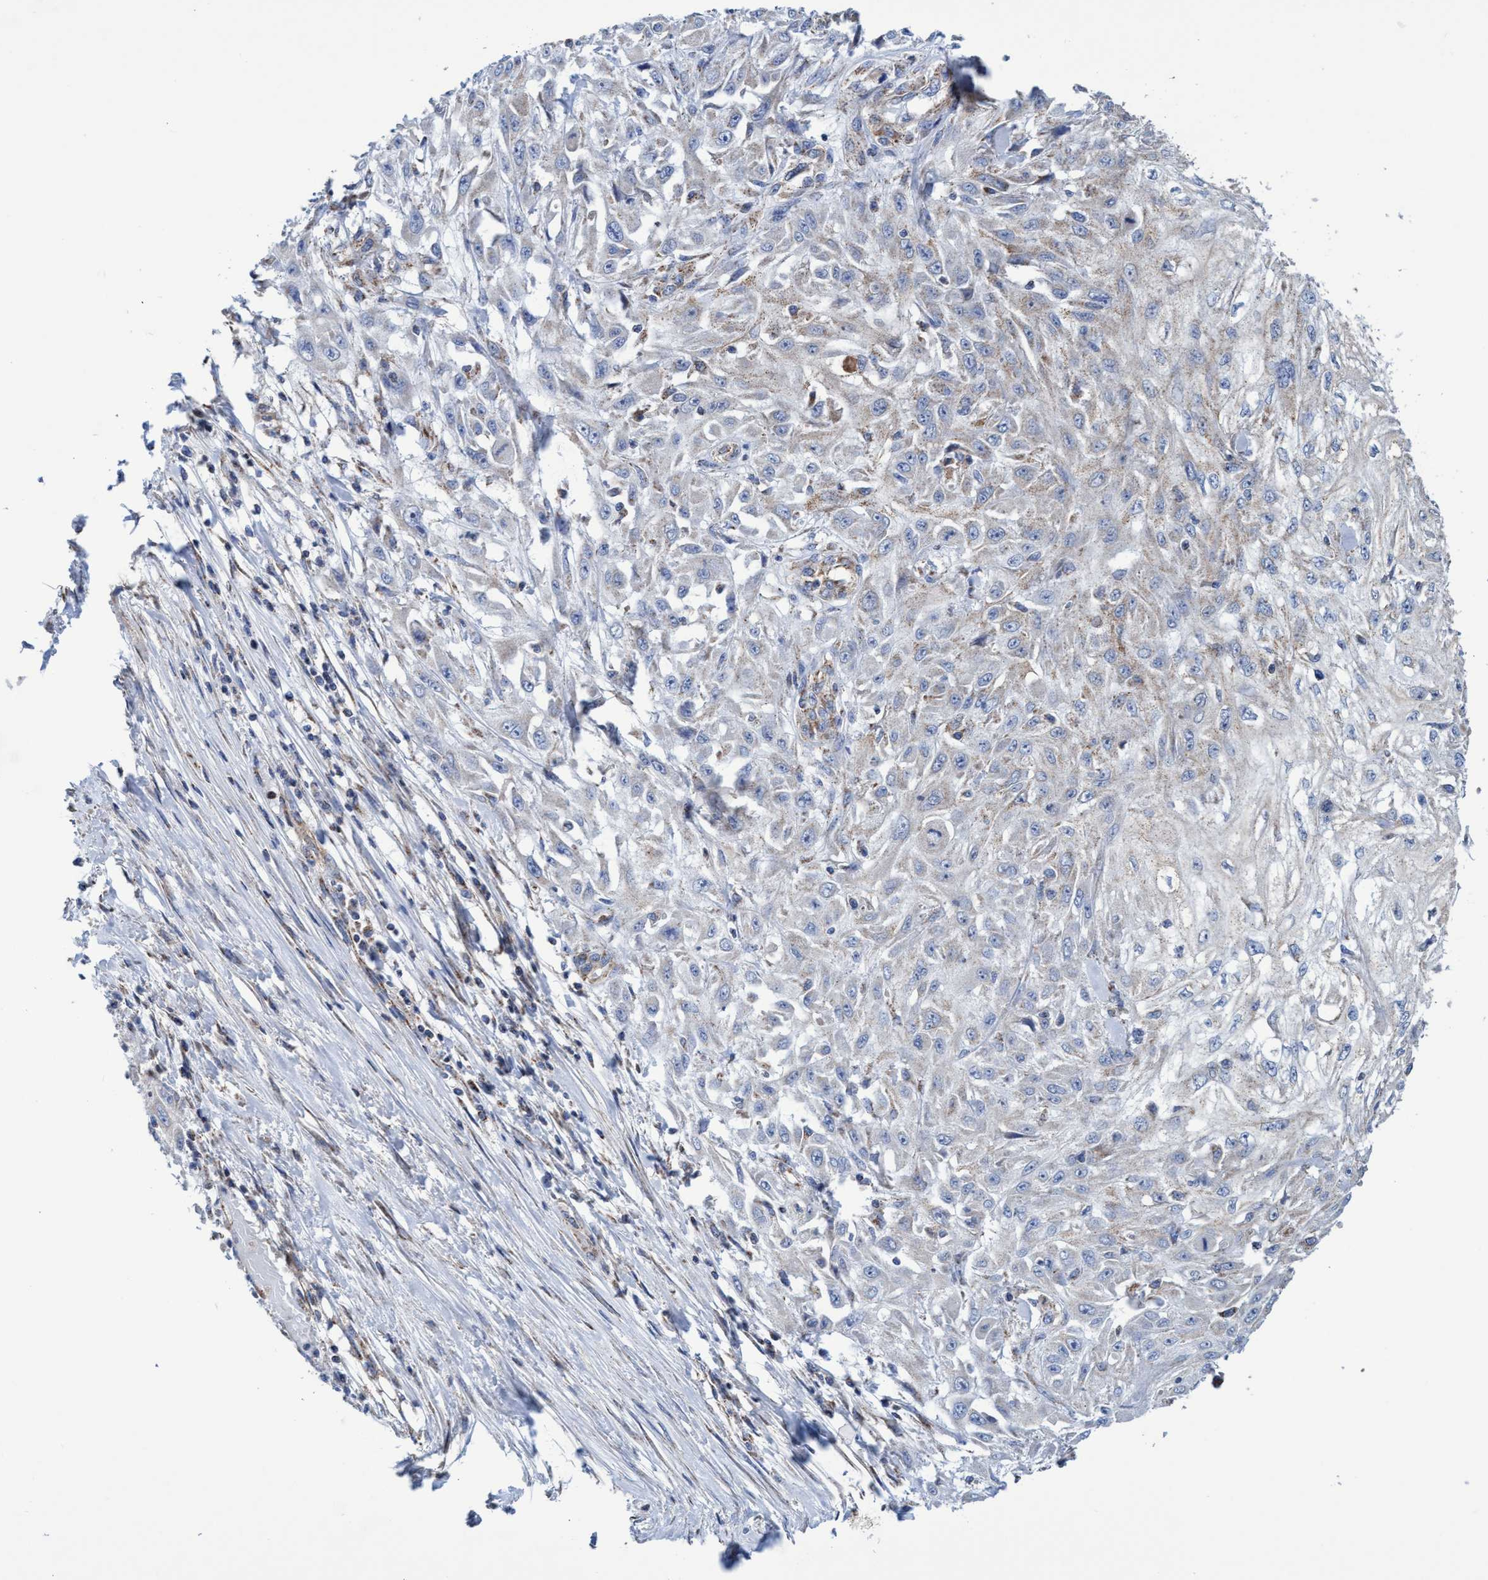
{"staining": {"intensity": "weak", "quantity": "25%-75%", "location": "cytoplasmic/membranous"}, "tissue": "skin cancer", "cell_type": "Tumor cells", "image_type": "cancer", "snomed": [{"axis": "morphology", "description": "Squamous cell carcinoma, NOS"}, {"axis": "morphology", "description": "Squamous cell carcinoma, metastatic, NOS"}, {"axis": "topography", "description": "Skin"}, {"axis": "topography", "description": "Lymph node"}], "caption": "Approximately 25%-75% of tumor cells in skin cancer display weak cytoplasmic/membranous protein expression as visualized by brown immunohistochemical staining.", "gene": "ZNF750", "patient": {"sex": "male", "age": 75}}